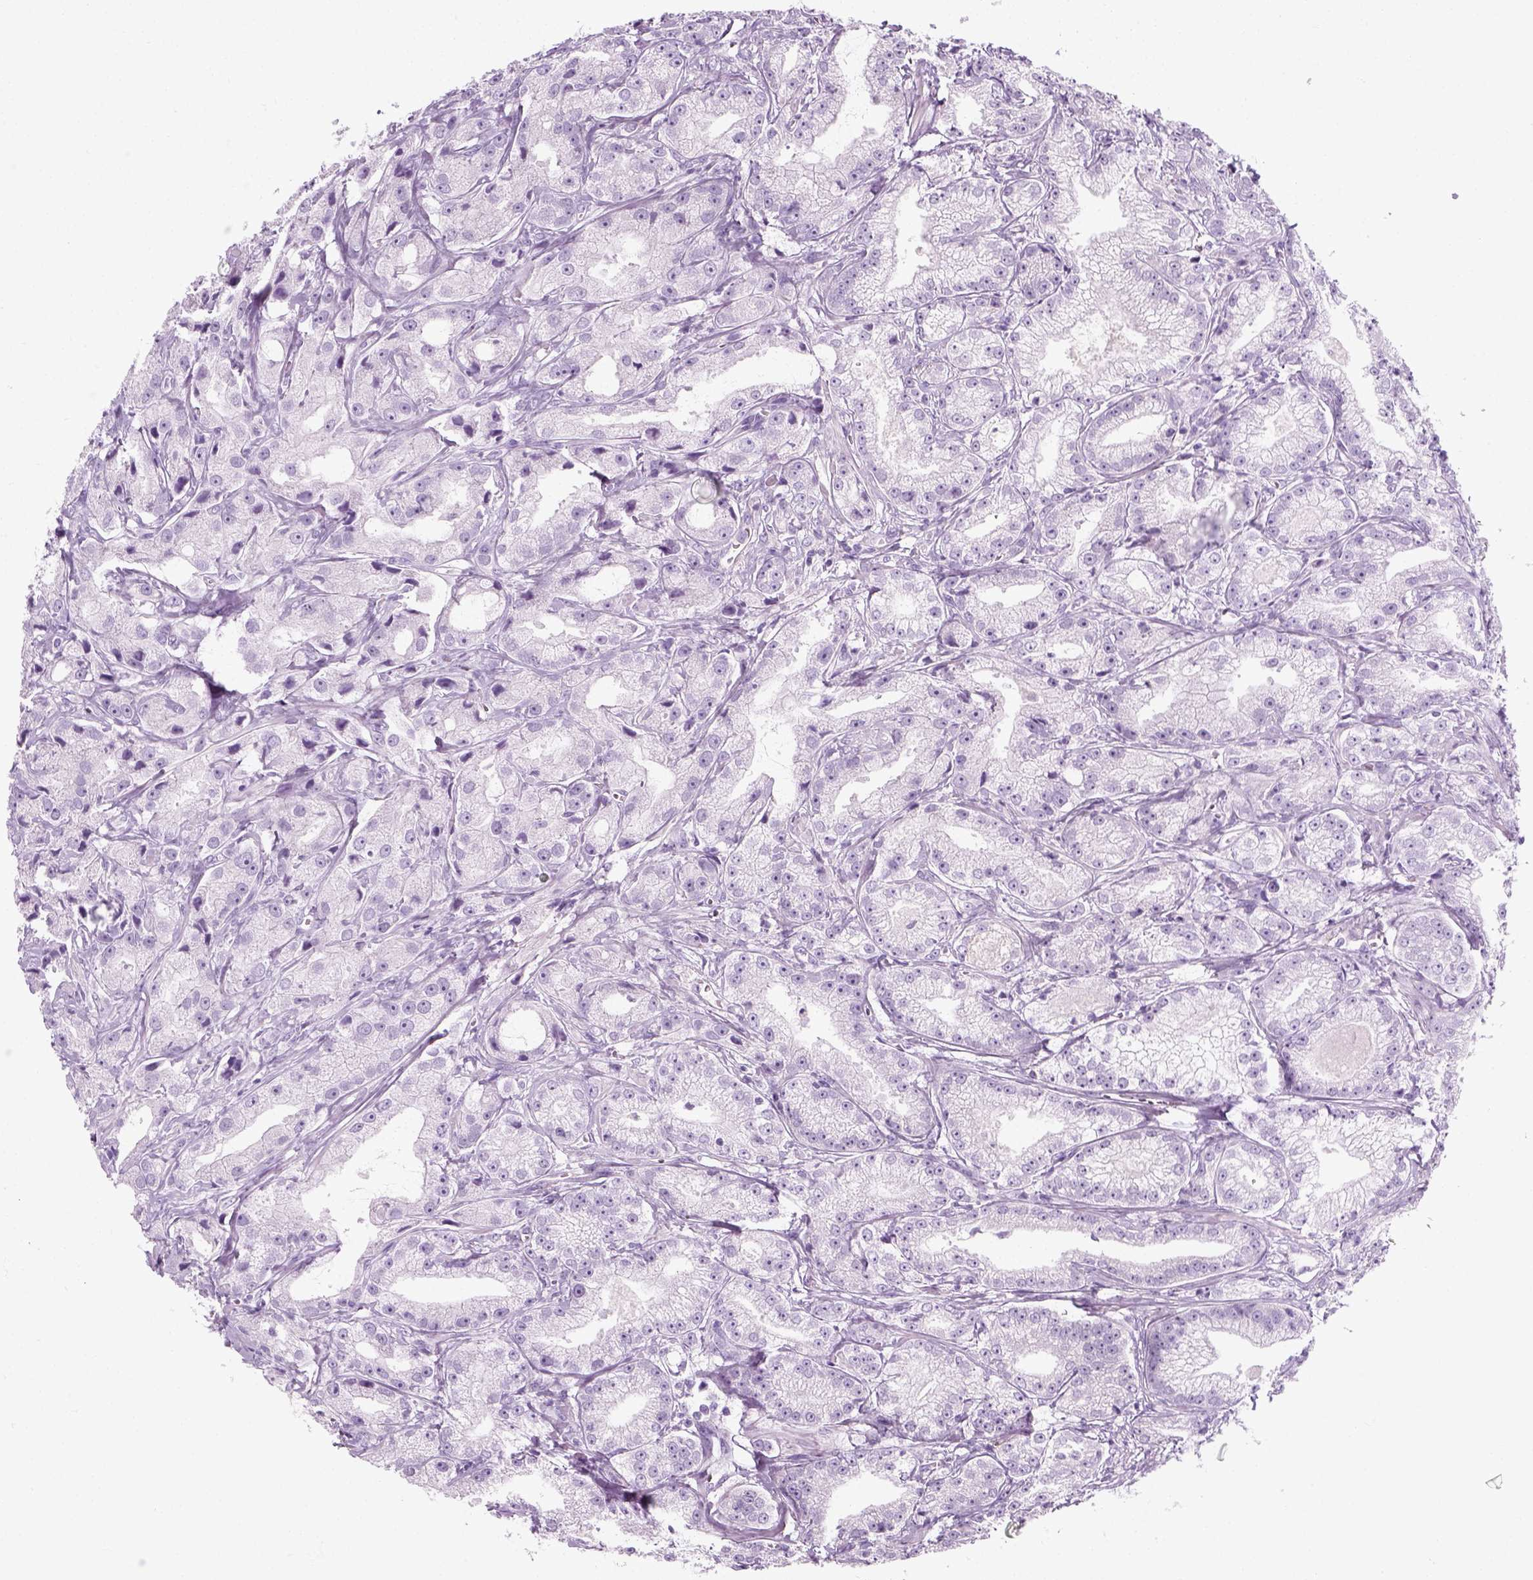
{"staining": {"intensity": "negative", "quantity": "none", "location": "none"}, "tissue": "prostate cancer", "cell_type": "Tumor cells", "image_type": "cancer", "snomed": [{"axis": "morphology", "description": "Adenocarcinoma, High grade"}, {"axis": "topography", "description": "Prostate"}], "caption": "Protein analysis of prostate adenocarcinoma (high-grade) displays no significant positivity in tumor cells.", "gene": "SLC12A5", "patient": {"sex": "male", "age": 64}}